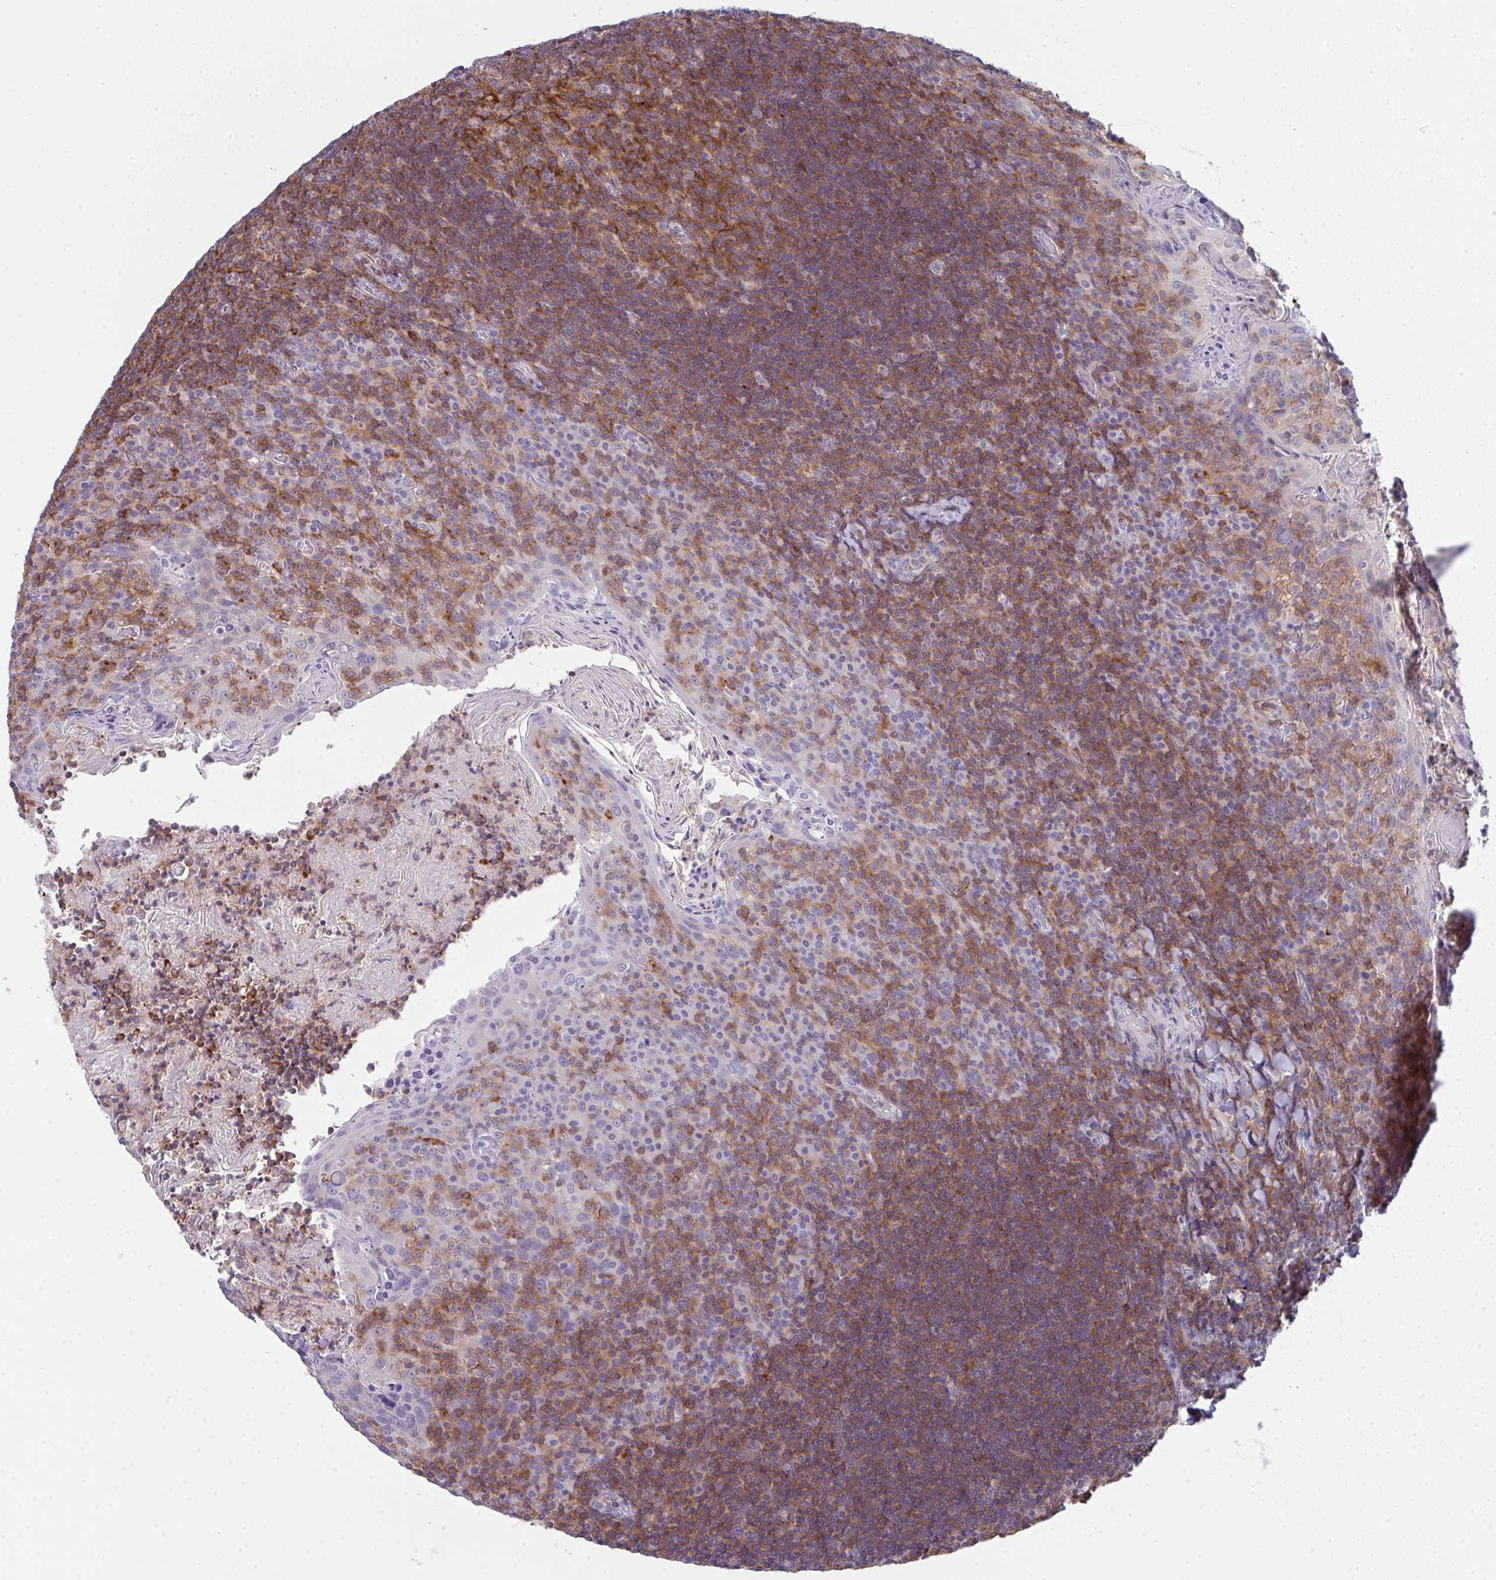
{"staining": {"intensity": "moderate", "quantity": ">75%", "location": "cytoplasmic/membranous"}, "tissue": "tonsil", "cell_type": "Germinal center cells", "image_type": "normal", "snomed": [{"axis": "morphology", "description": "Normal tissue, NOS"}, {"axis": "topography", "description": "Tonsil"}], "caption": "Immunohistochemical staining of unremarkable tonsil reveals >75% levels of moderate cytoplasmic/membranous protein expression in about >75% of germinal center cells.", "gene": "CD80", "patient": {"sex": "female", "age": 10}}